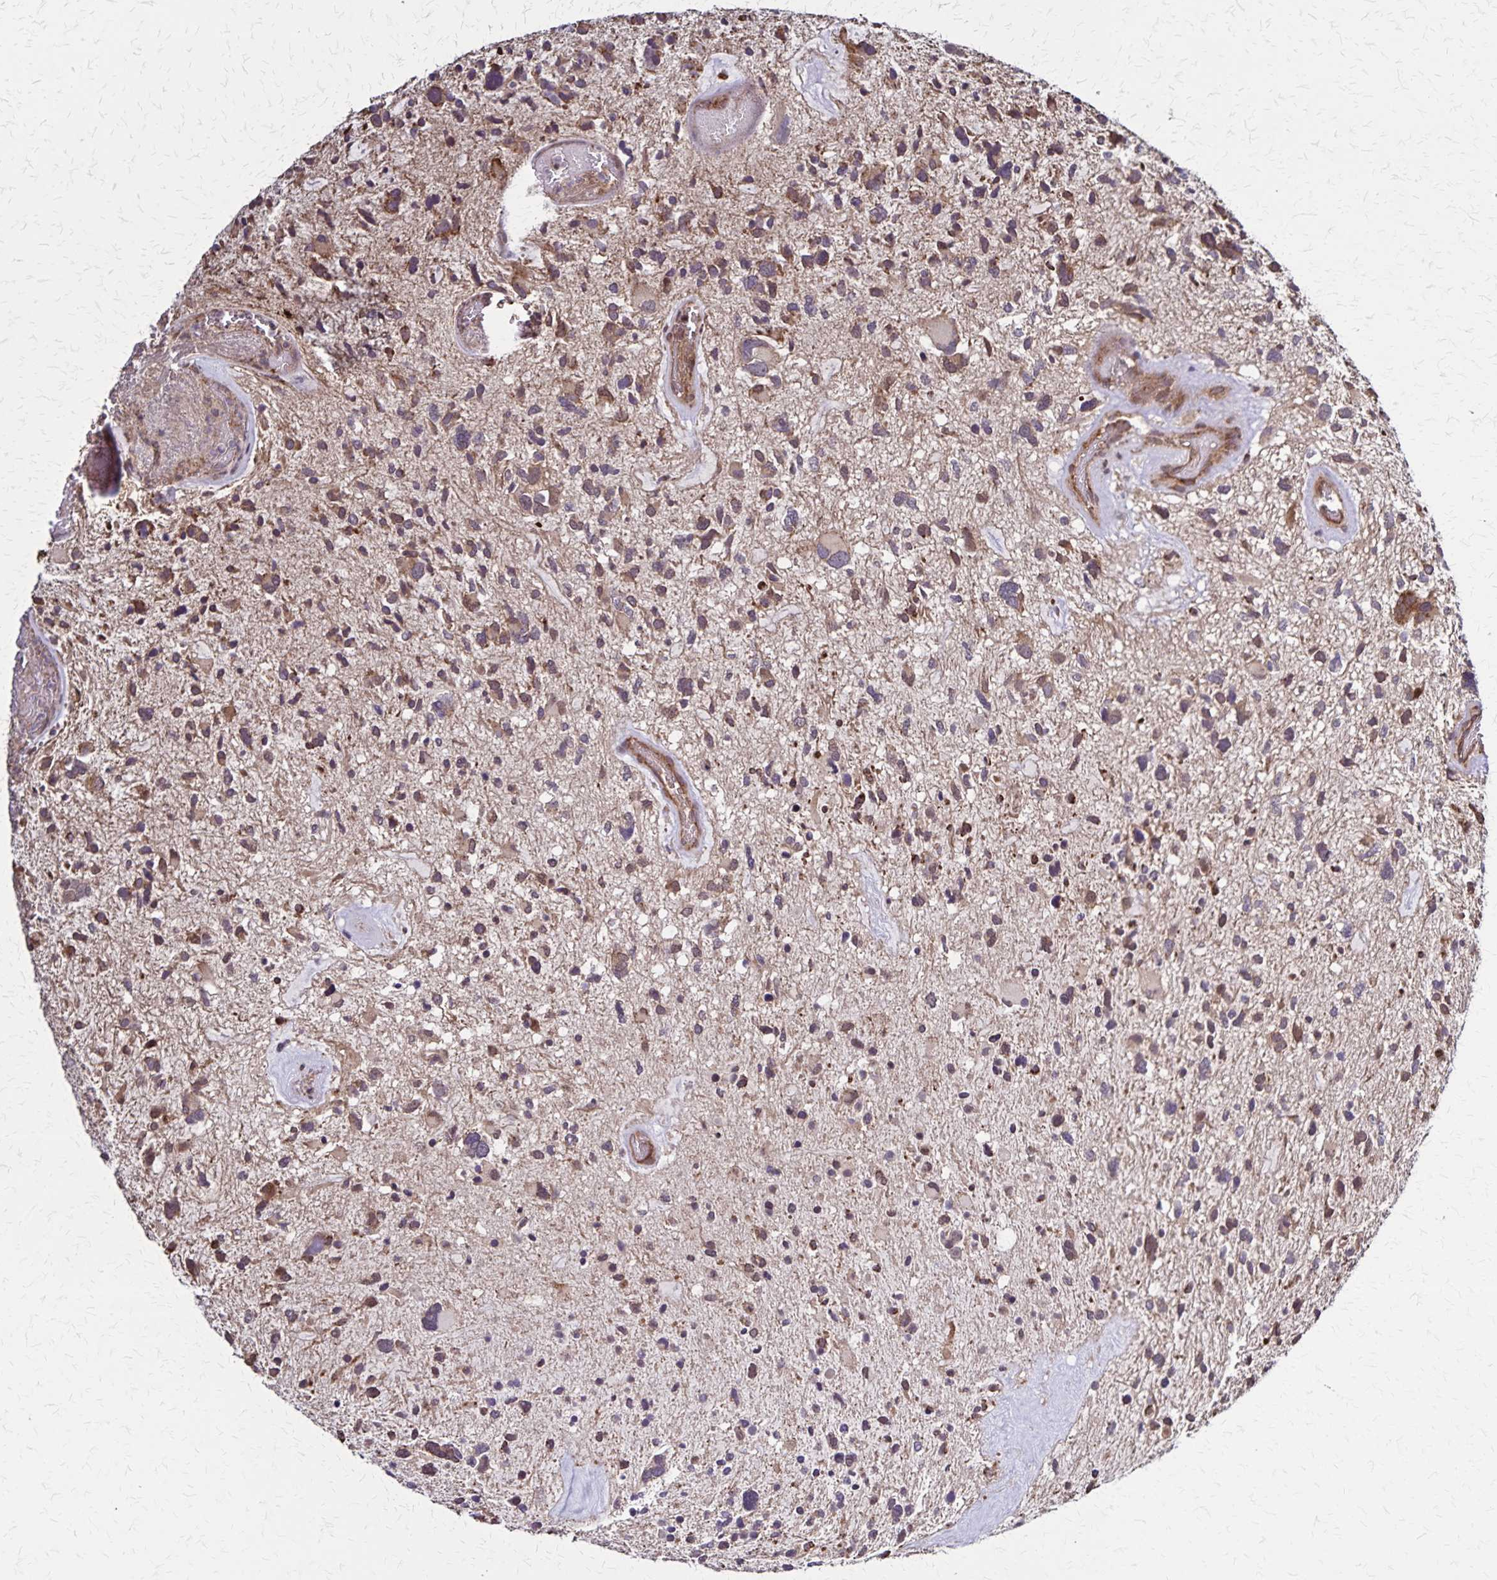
{"staining": {"intensity": "moderate", "quantity": ">75%", "location": "cytoplasmic/membranous"}, "tissue": "glioma", "cell_type": "Tumor cells", "image_type": "cancer", "snomed": [{"axis": "morphology", "description": "Glioma, malignant, High grade"}, {"axis": "topography", "description": "Brain"}], "caption": "IHC image of neoplastic tissue: malignant high-grade glioma stained using IHC displays medium levels of moderate protein expression localized specifically in the cytoplasmic/membranous of tumor cells, appearing as a cytoplasmic/membranous brown color.", "gene": "NFS1", "patient": {"sex": "female", "age": 11}}